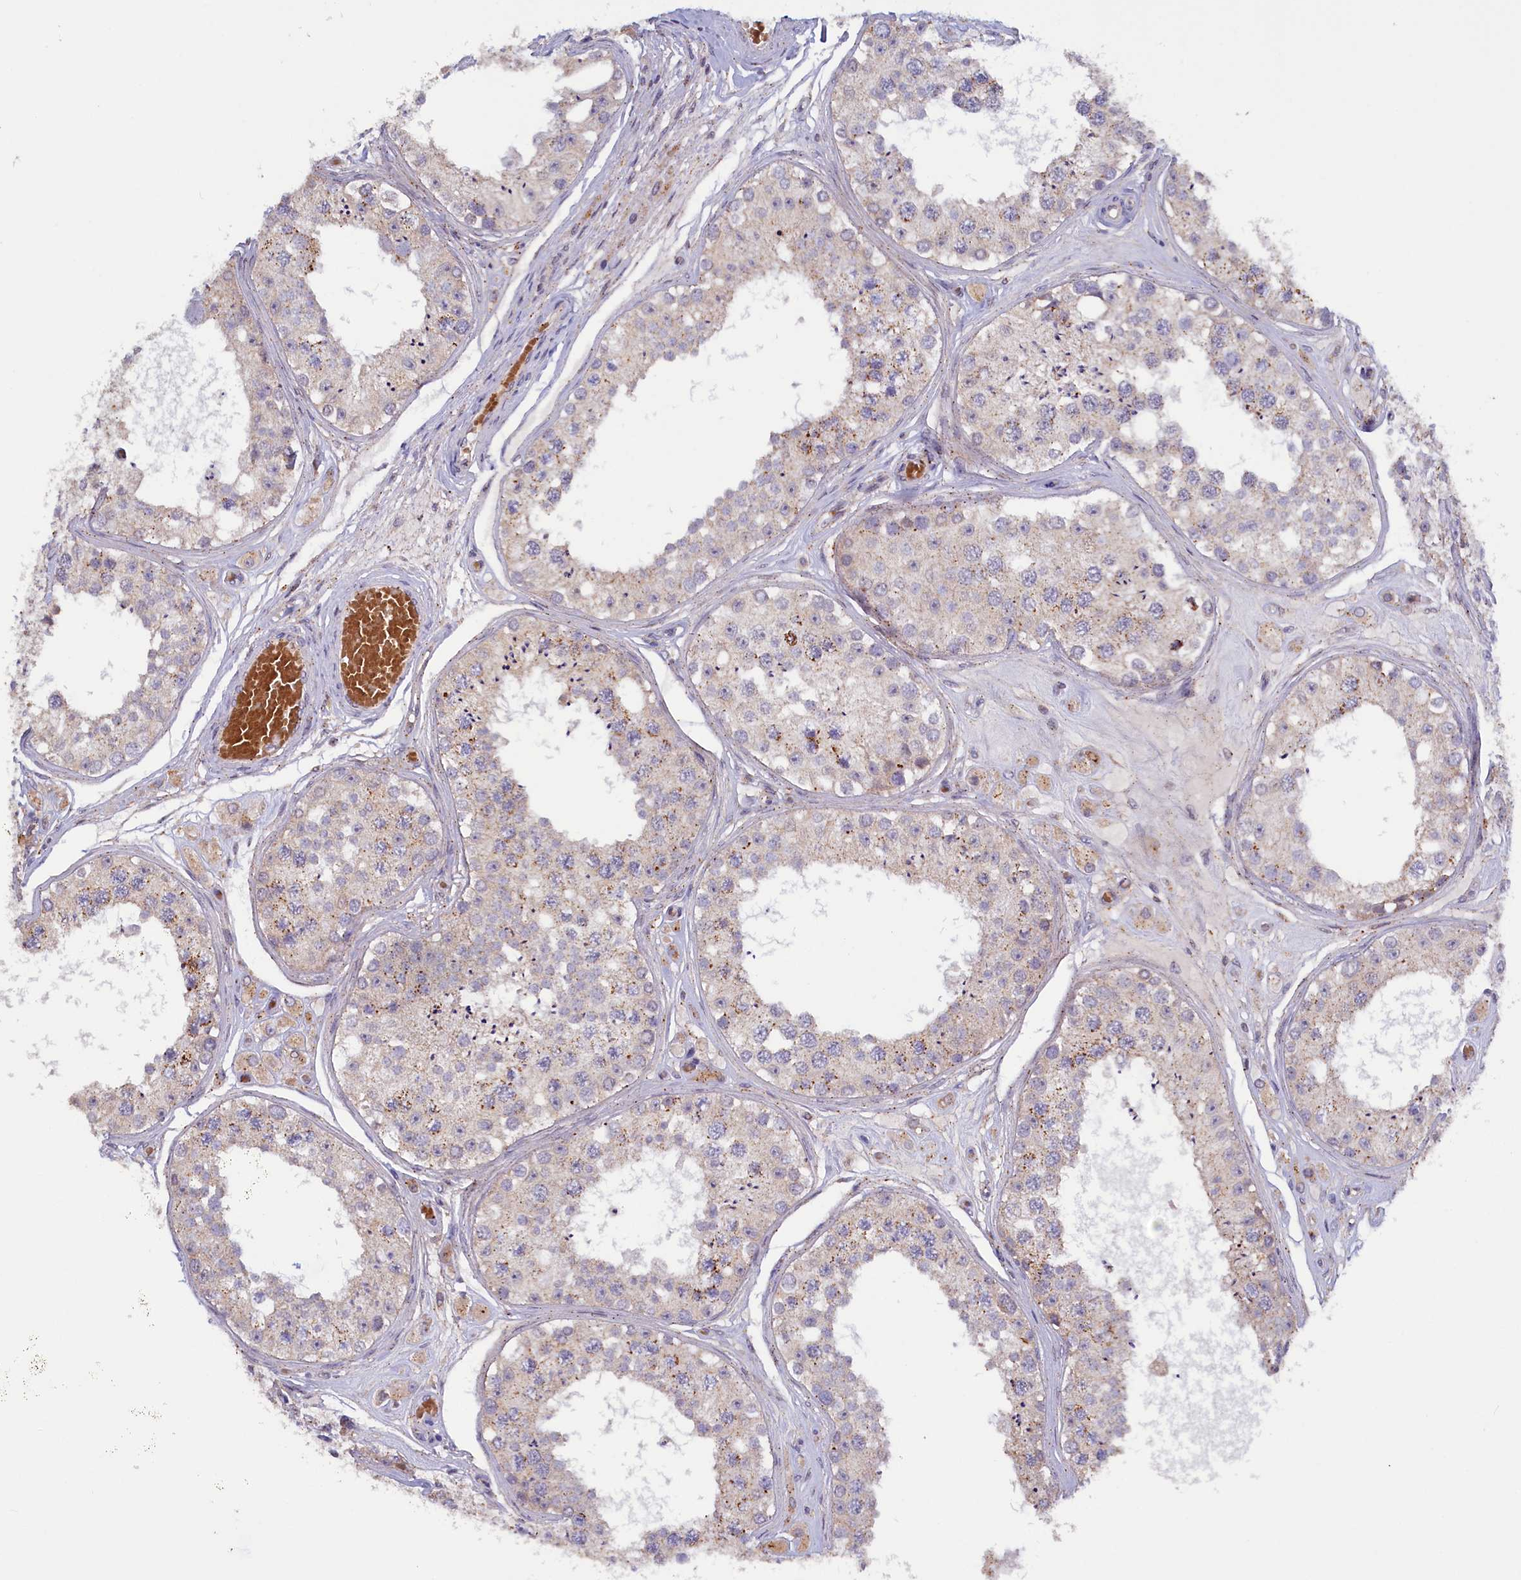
{"staining": {"intensity": "weak", "quantity": "<25%", "location": "cytoplasmic/membranous"}, "tissue": "testis", "cell_type": "Cells in seminiferous ducts", "image_type": "normal", "snomed": [{"axis": "morphology", "description": "Normal tissue, NOS"}, {"axis": "topography", "description": "Testis"}], "caption": "High power microscopy micrograph of an immunohistochemistry image of unremarkable testis, revealing no significant expression in cells in seminiferous ducts. (Immunohistochemistry (ihc), brightfield microscopy, high magnification).", "gene": "HYKK", "patient": {"sex": "male", "age": 25}}